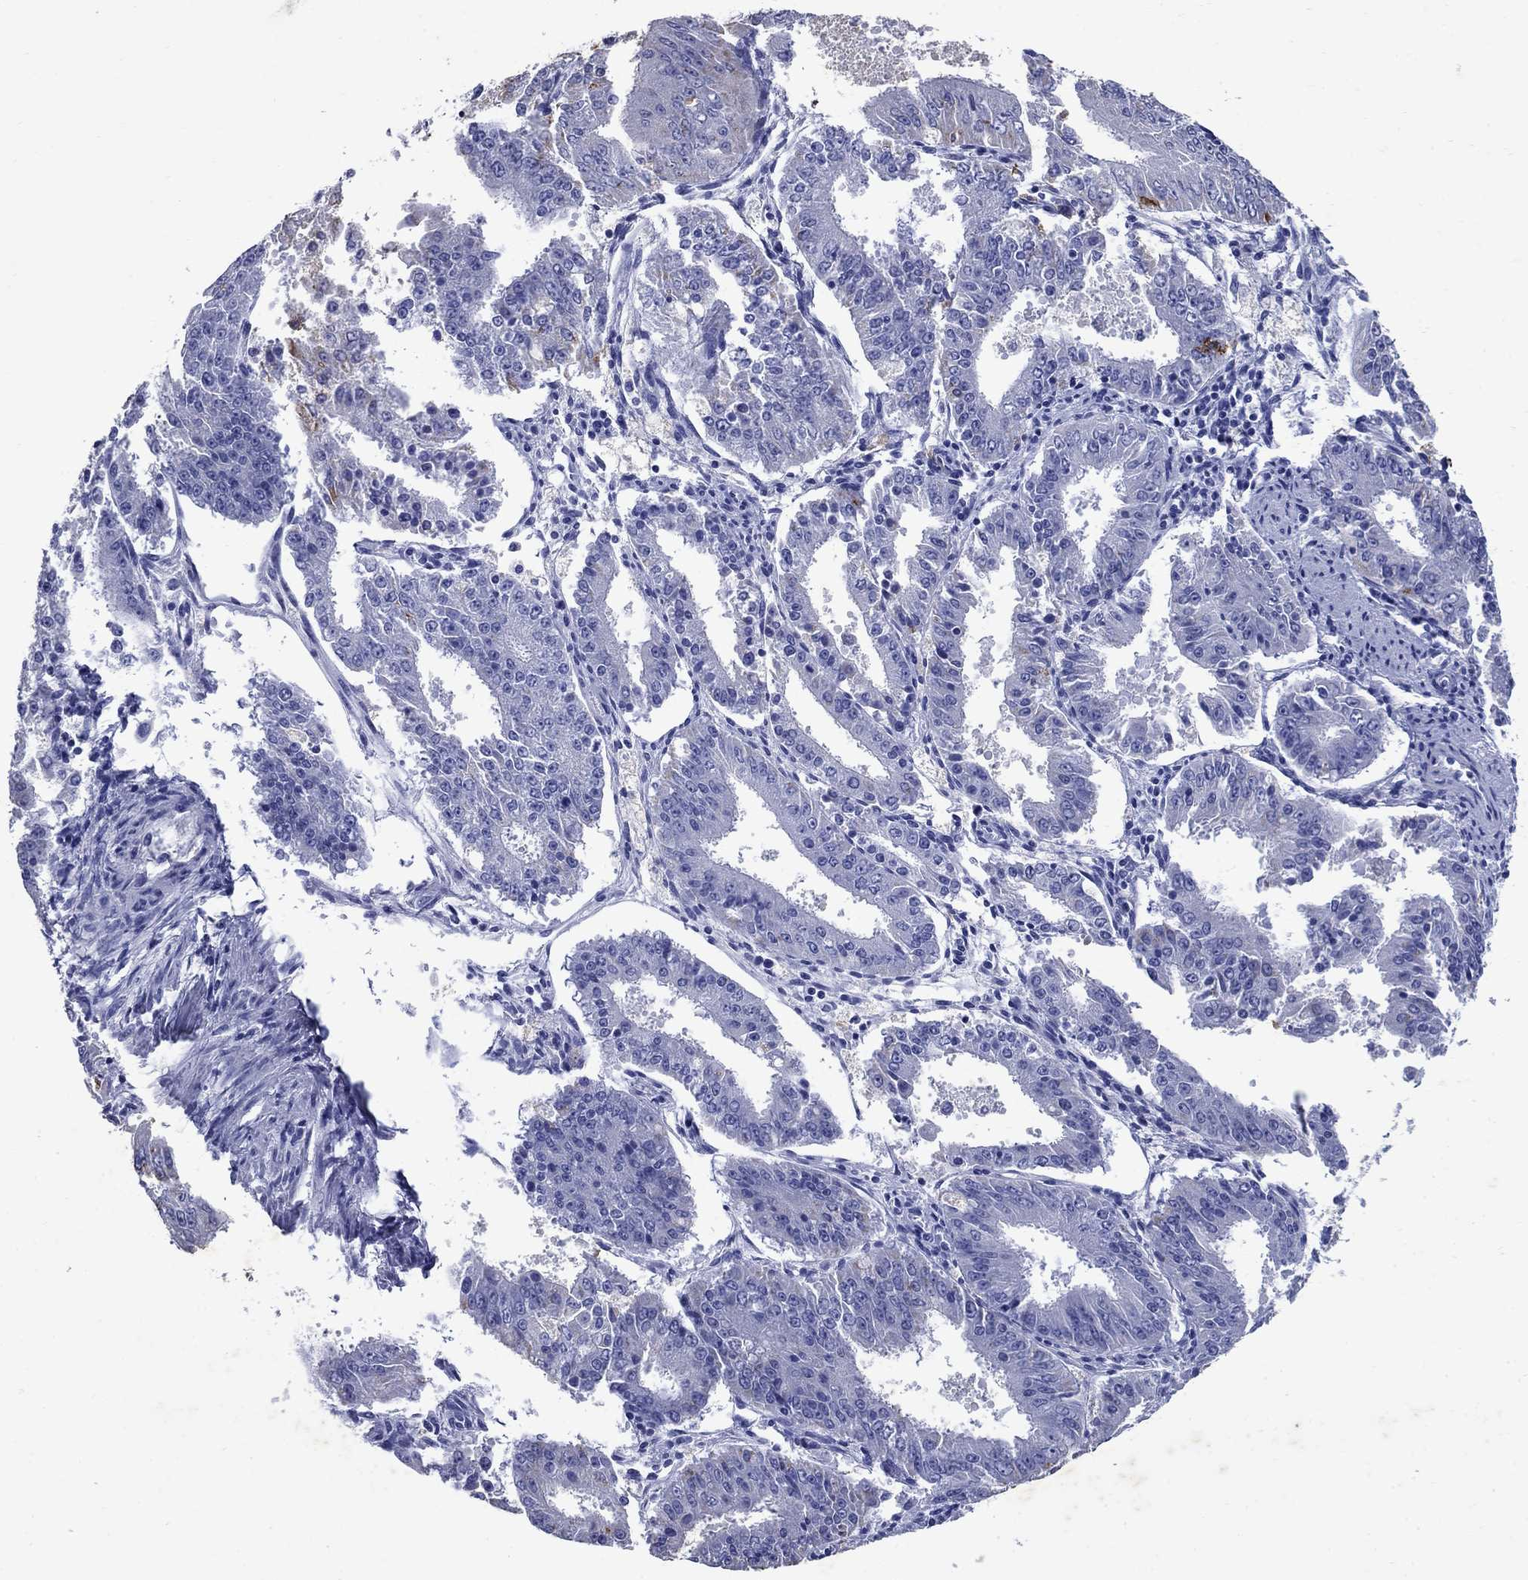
{"staining": {"intensity": "negative", "quantity": "none", "location": "none"}, "tissue": "ovarian cancer", "cell_type": "Tumor cells", "image_type": "cancer", "snomed": [{"axis": "morphology", "description": "Carcinoma, endometroid"}, {"axis": "topography", "description": "Ovary"}], "caption": "Tumor cells are negative for protein expression in human ovarian cancer.", "gene": "CD1A", "patient": {"sex": "female", "age": 42}}